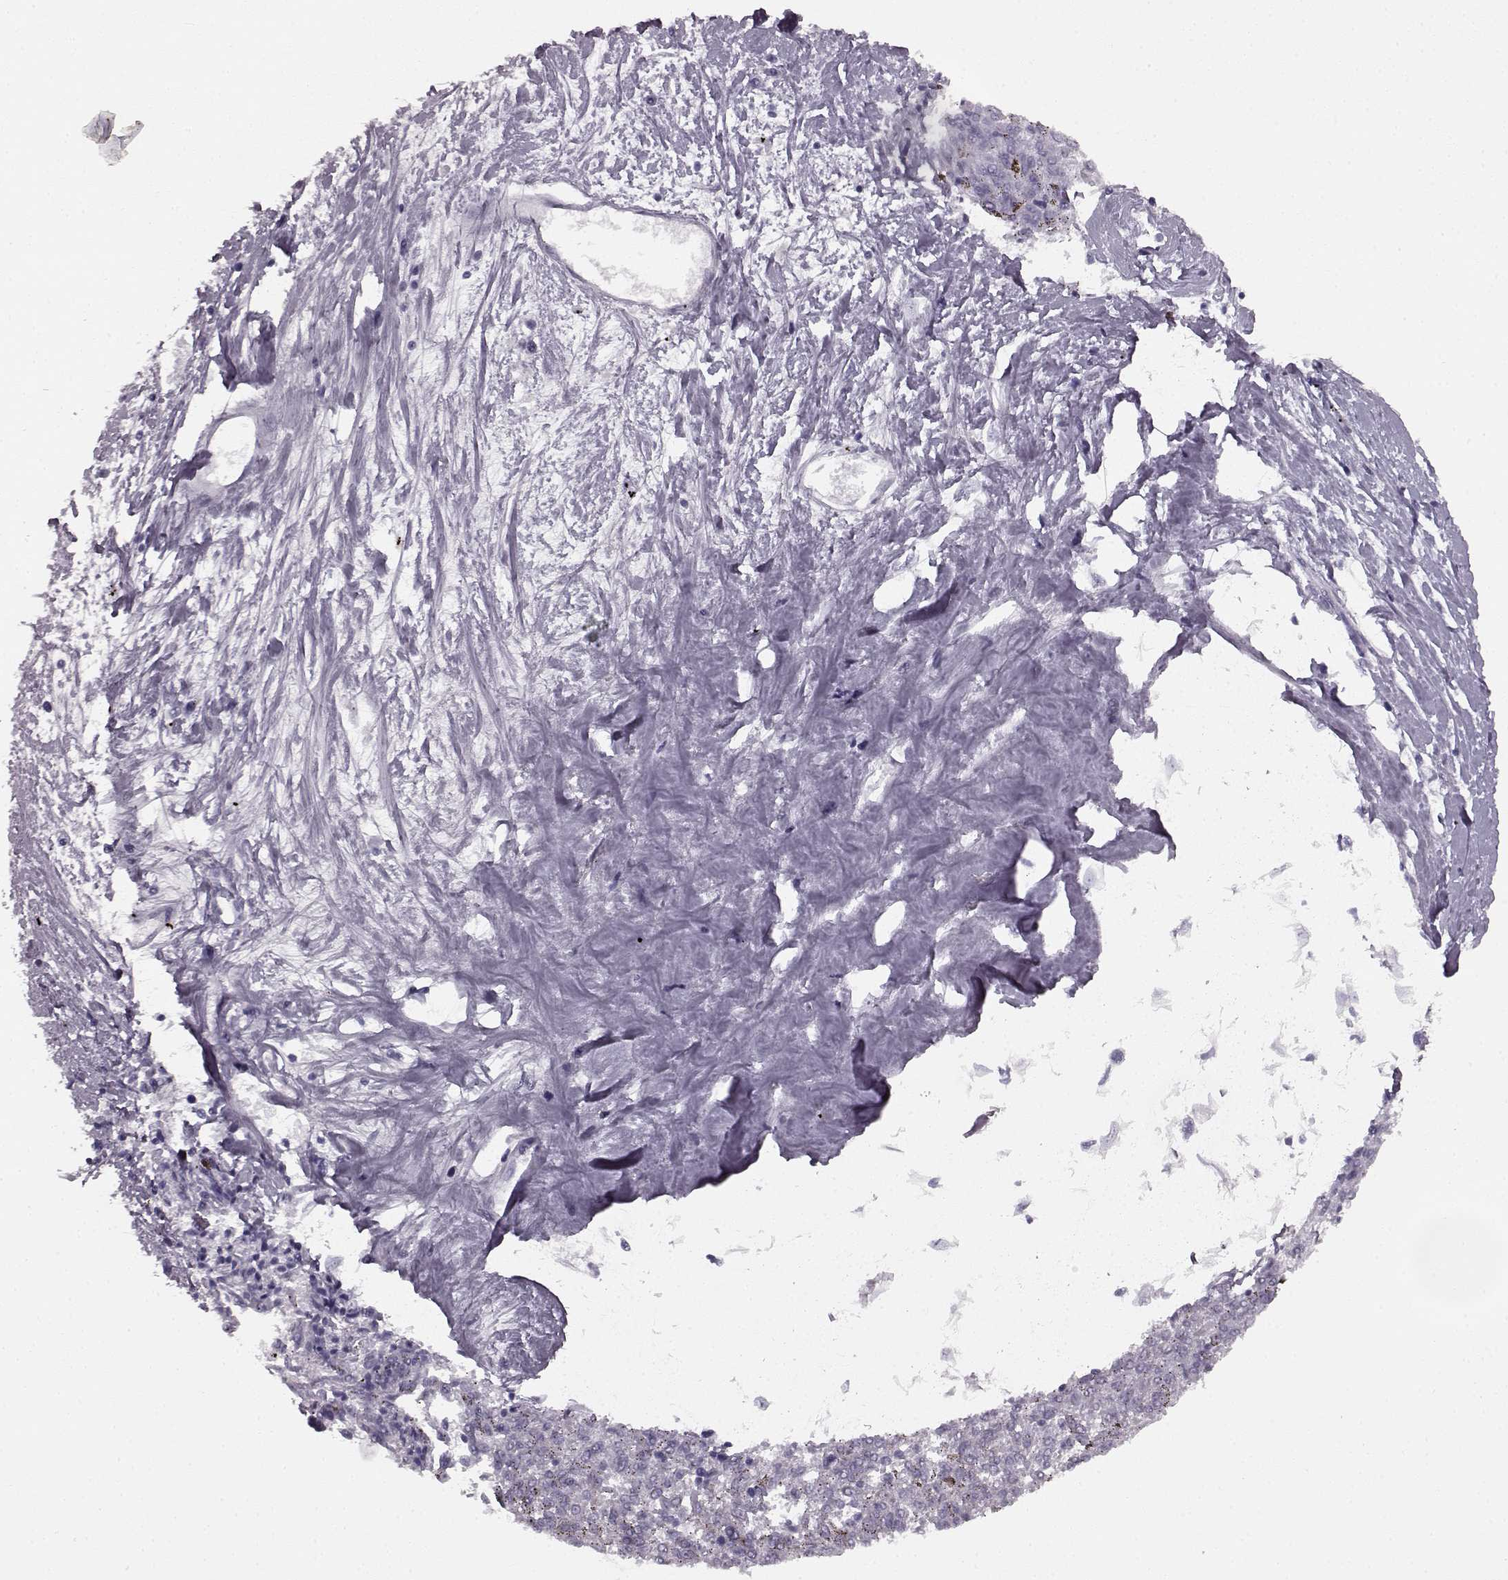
{"staining": {"intensity": "negative", "quantity": "none", "location": "none"}, "tissue": "melanoma", "cell_type": "Tumor cells", "image_type": "cancer", "snomed": [{"axis": "morphology", "description": "Malignant melanoma, NOS"}, {"axis": "topography", "description": "Skin"}], "caption": "This is an IHC histopathology image of human malignant melanoma. There is no staining in tumor cells.", "gene": "SEMG2", "patient": {"sex": "female", "age": 72}}